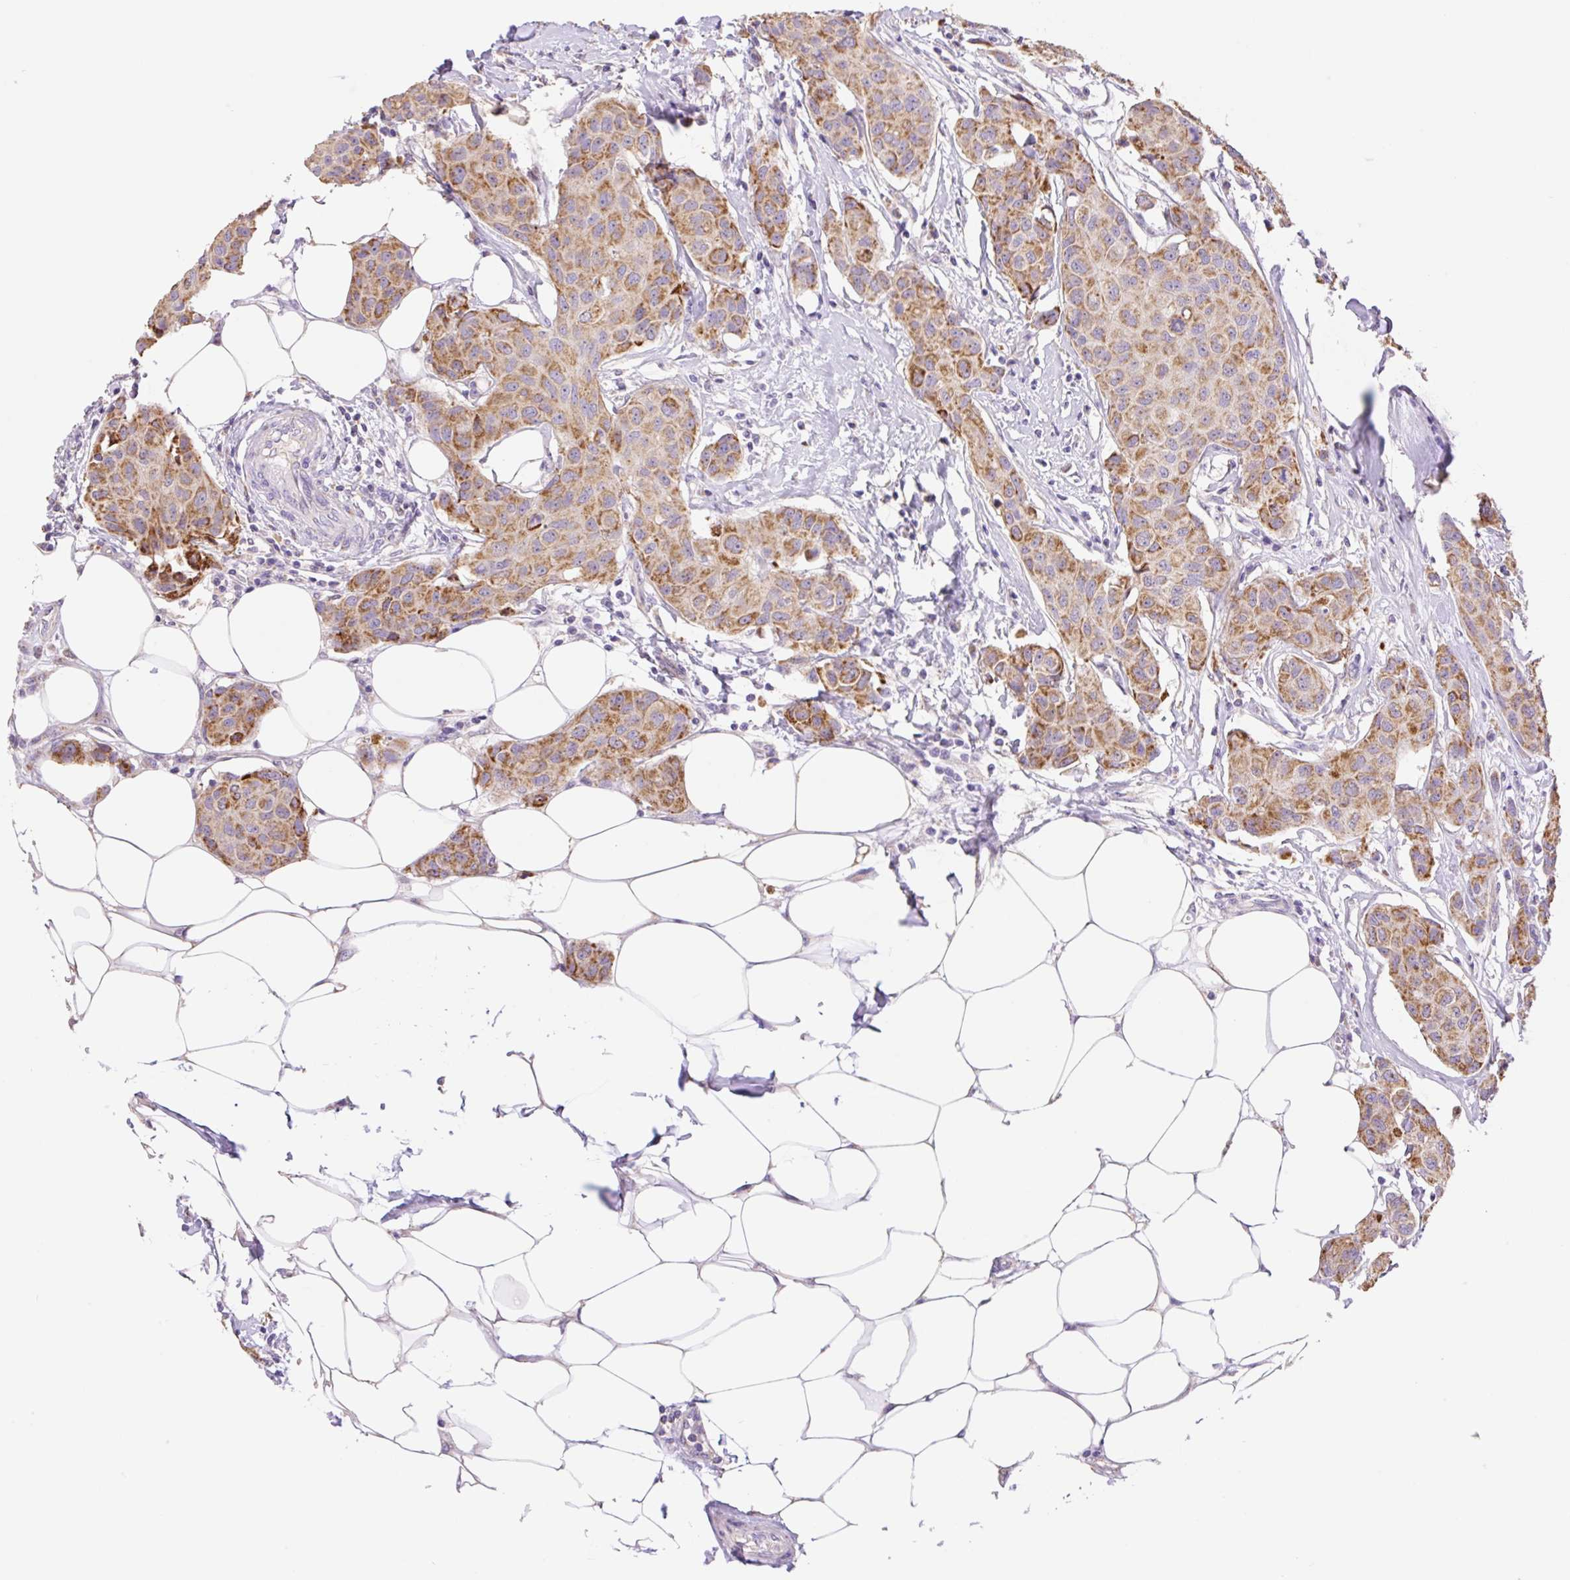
{"staining": {"intensity": "moderate", "quantity": ">75%", "location": "cytoplasmic/membranous"}, "tissue": "breast cancer", "cell_type": "Tumor cells", "image_type": "cancer", "snomed": [{"axis": "morphology", "description": "Duct carcinoma"}, {"axis": "topography", "description": "Breast"}, {"axis": "topography", "description": "Lymph node"}], "caption": "Protein expression analysis of breast cancer (intraductal carcinoma) displays moderate cytoplasmic/membranous expression in about >75% of tumor cells.", "gene": "COPZ2", "patient": {"sex": "female", "age": 80}}